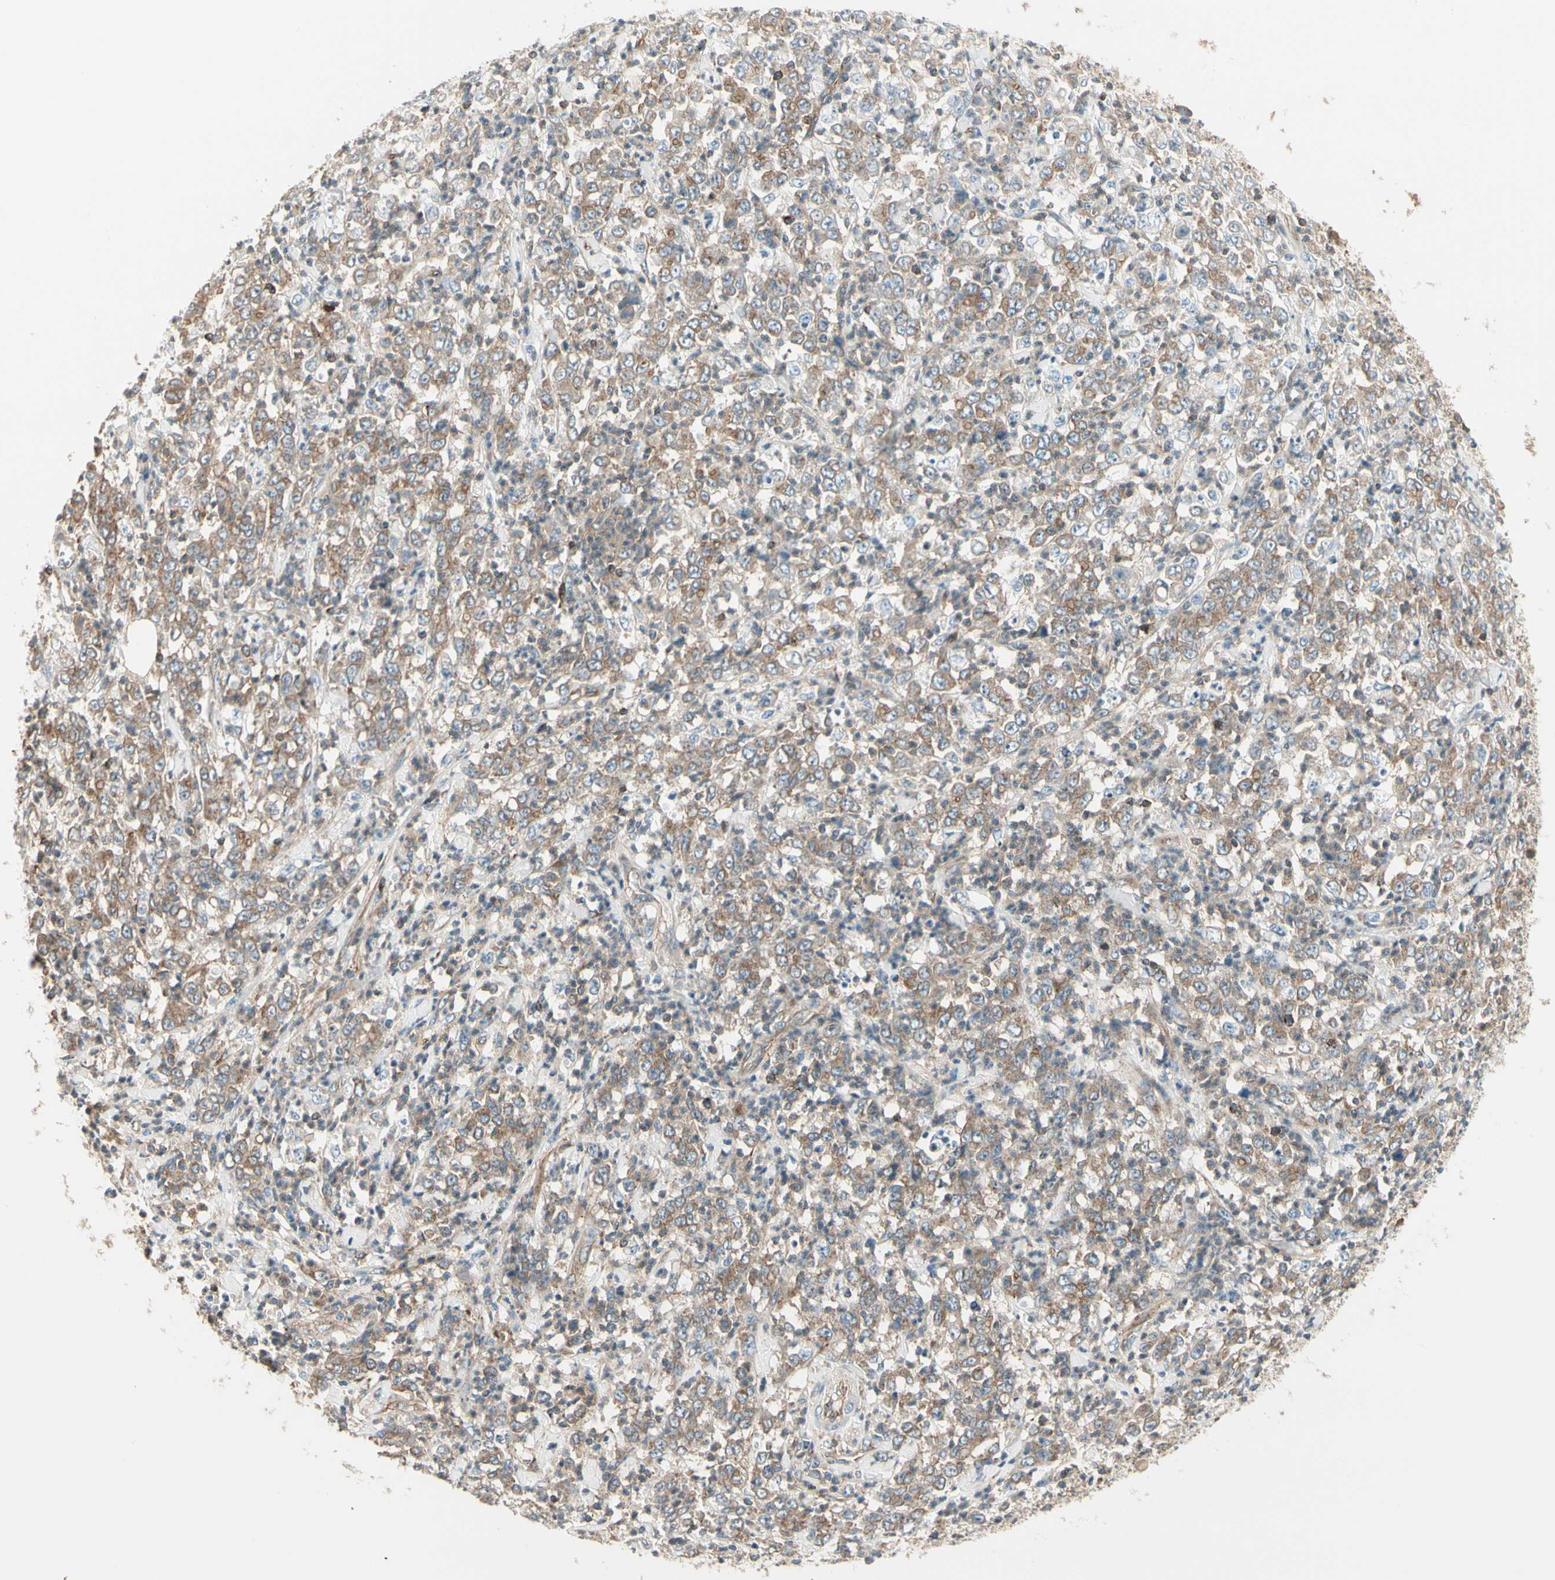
{"staining": {"intensity": "weak", "quantity": ">75%", "location": "cytoplasmic/membranous"}, "tissue": "stomach cancer", "cell_type": "Tumor cells", "image_type": "cancer", "snomed": [{"axis": "morphology", "description": "Adenocarcinoma, NOS"}, {"axis": "topography", "description": "Stomach, lower"}], "caption": "Protein staining of stomach cancer (adenocarcinoma) tissue demonstrates weak cytoplasmic/membranous expression in approximately >75% of tumor cells. The staining was performed using DAB, with brown indicating positive protein expression. Nuclei are stained blue with hematoxylin.", "gene": "AGFG1", "patient": {"sex": "female", "age": 71}}